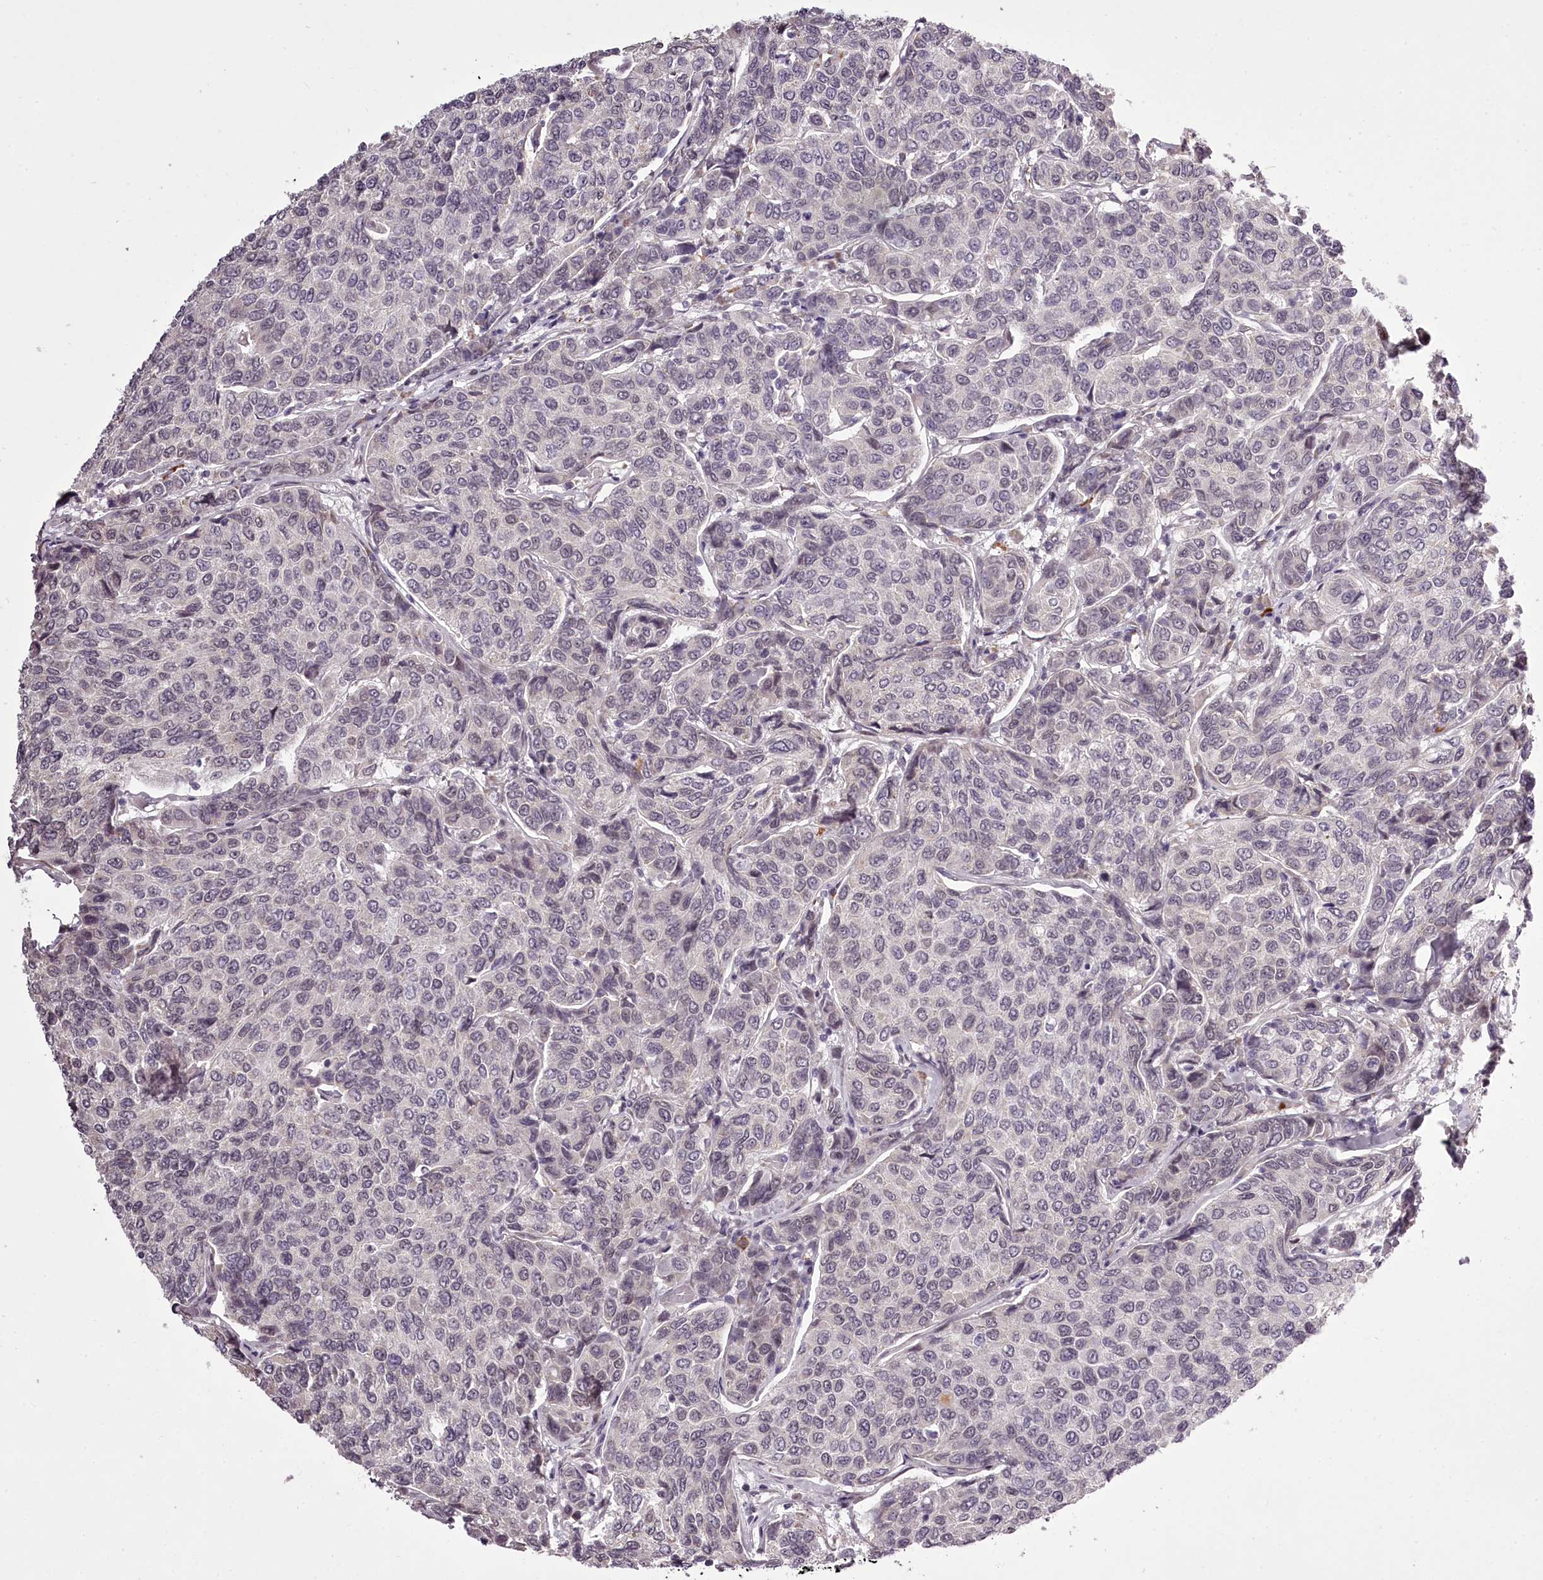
{"staining": {"intensity": "weak", "quantity": "<25%", "location": "nuclear"}, "tissue": "breast cancer", "cell_type": "Tumor cells", "image_type": "cancer", "snomed": [{"axis": "morphology", "description": "Duct carcinoma"}, {"axis": "topography", "description": "Breast"}], "caption": "An immunohistochemistry micrograph of intraductal carcinoma (breast) is shown. There is no staining in tumor cells of intraductal carcinoma (breast).", "gene": "C1orf56", "patient": {"sex": "female", "age": 55}}